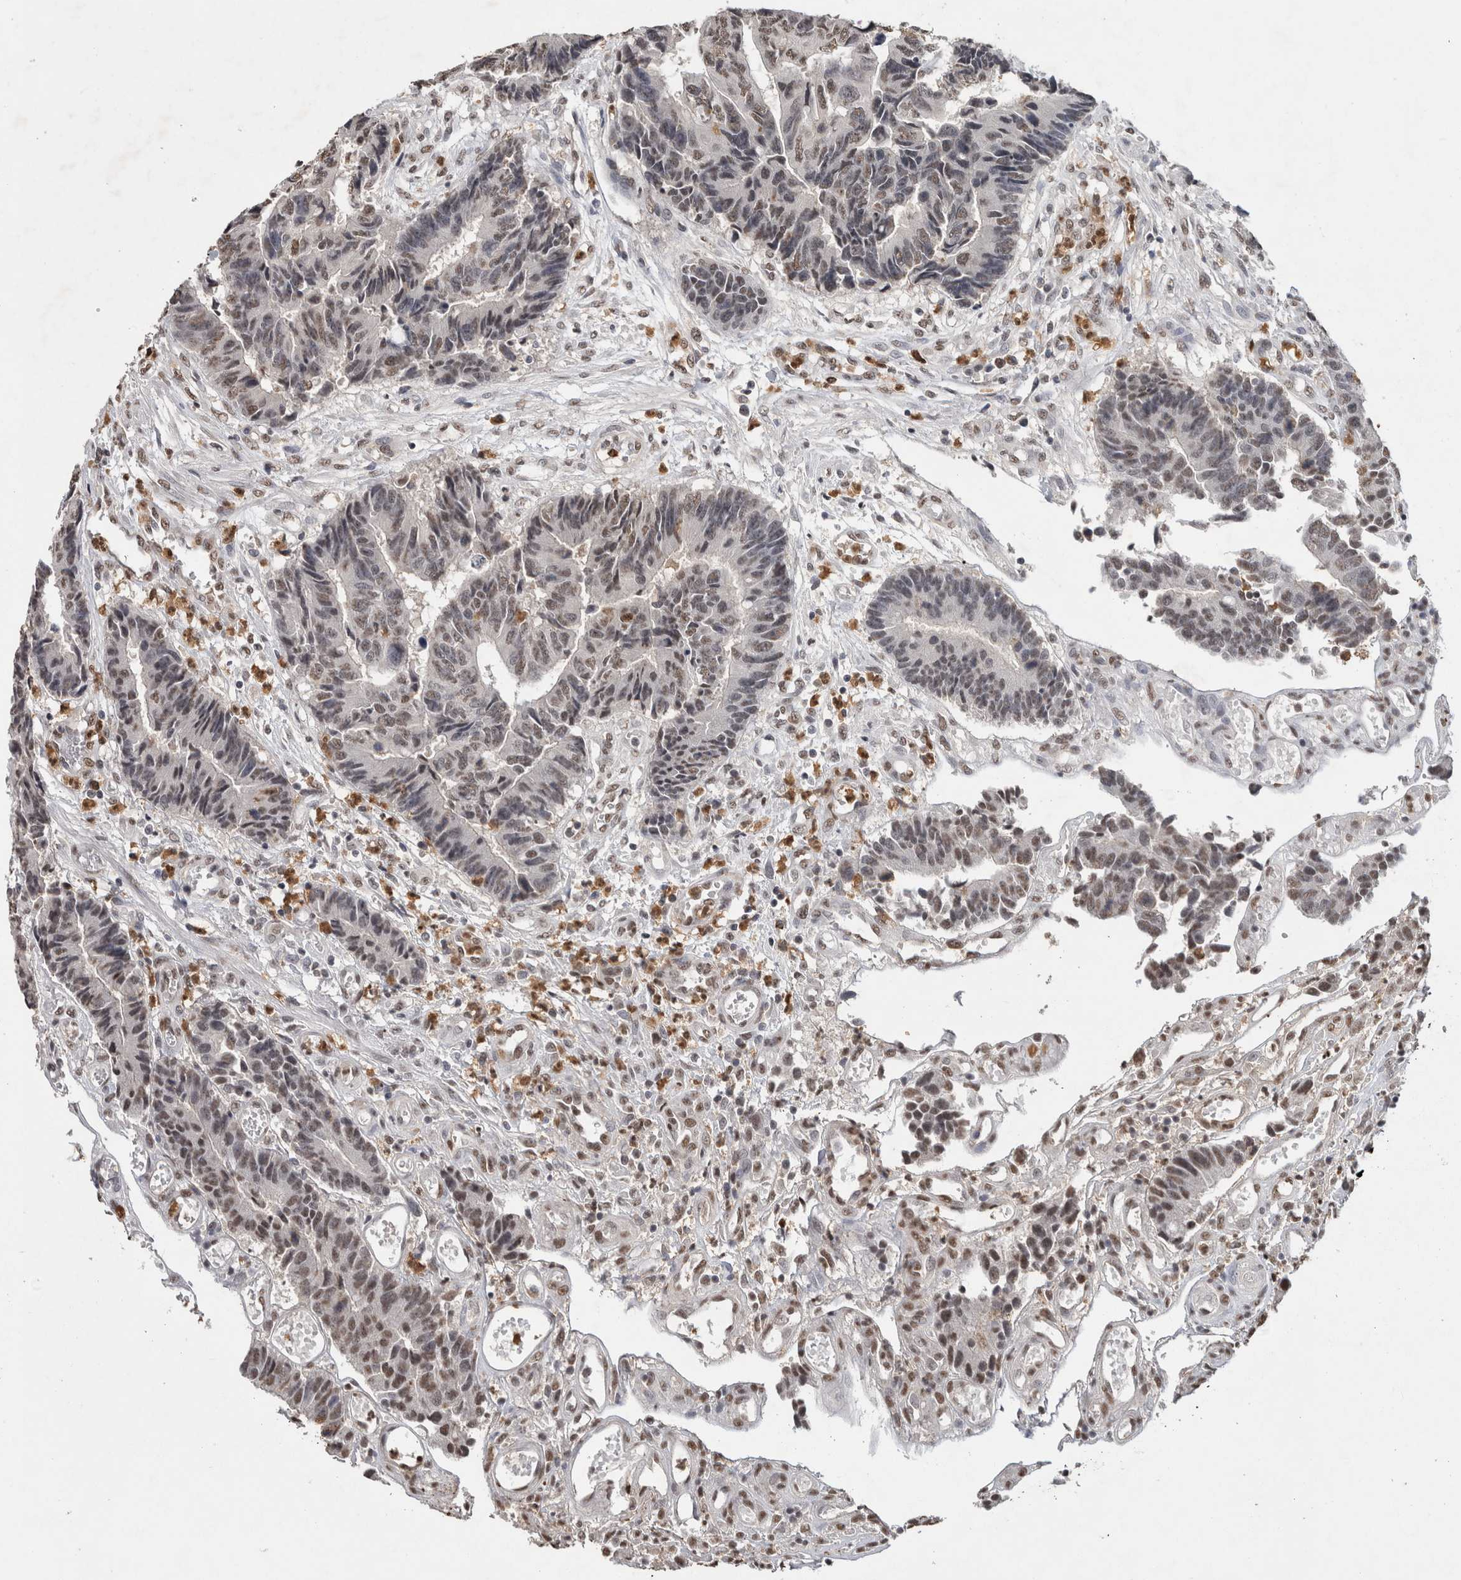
{"staining": {"intensity": "weak", "quantity": "<25%", "location": "nuclear"}, "tissue": "colorectal cancer", "cell_type": "Tumor cells", "image_type": "cancer", "snomed": [{"axis": "morphology", "description": "Adenocarcinoma, NOS"}, {"axis": "topography", "description": "Rectum"}], "caption": "Colorectal cancer was stained to show a protein in brown. There is no significant staining in tumor cells.", "gene": "RPS6KA2", "patient": {"sex": "male", "age": 84}}